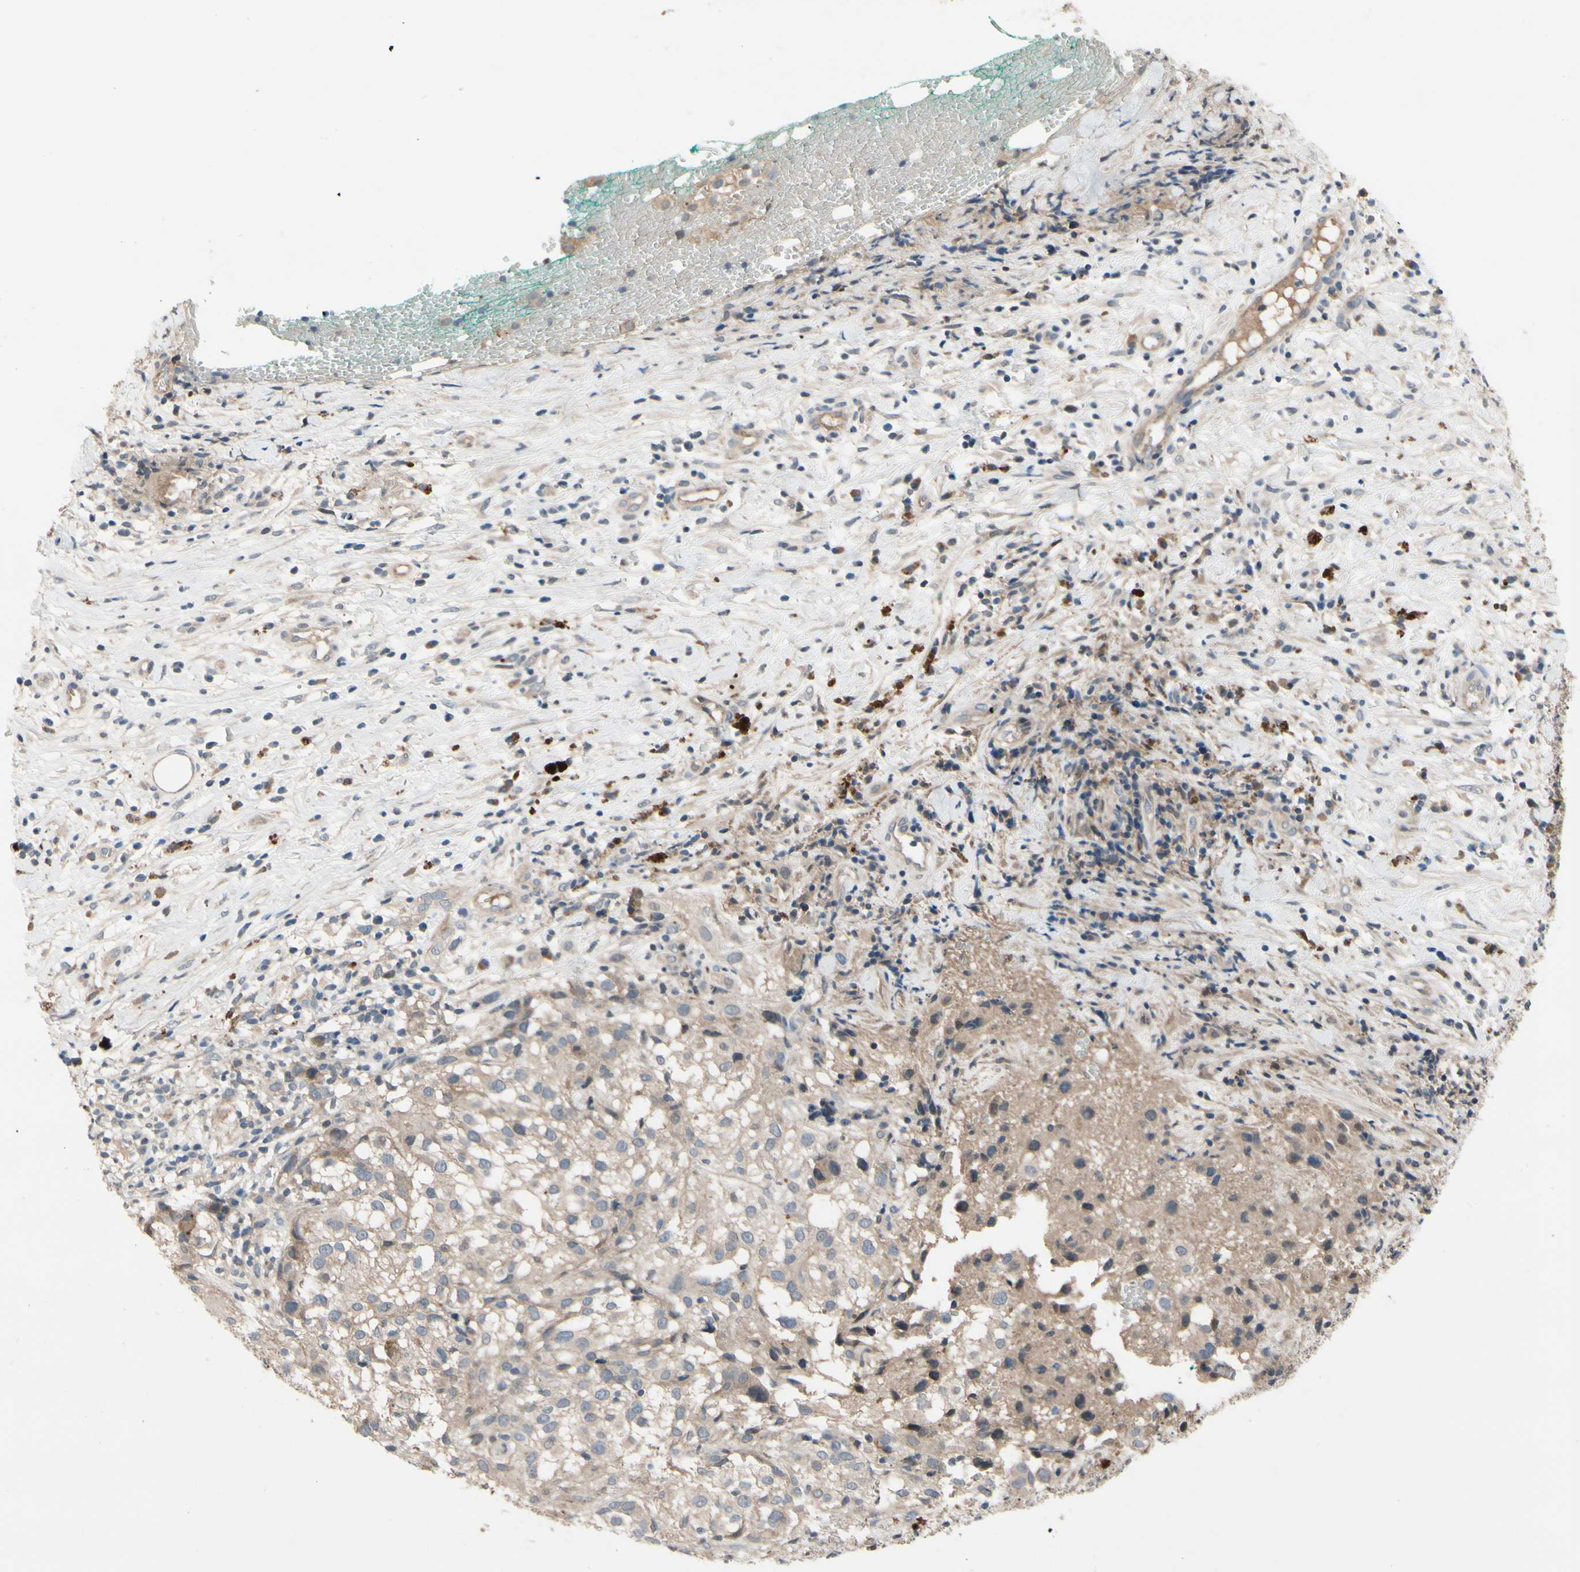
{"staining": {"intensity": "weak", "quantity": "25%-75%", "location": "cytoplasmic/membranous"}, "tissue": "melanoma", "cell_type": "Tumor cells", "image_type": "cancer", "snomed": [{"axis": "morphology", "description": "Necrosis, NOS"}, {"axis": "morphology", "description": "Malignant melanoma, NOS"}, {"axis": "topography", "description": "Skin"}], "caption": "High-magnification brightfield microscopy of melanoma stained with DAB (3,3'-diaminobenzidine) (brown) and counterstained with hematoxylin (blue). tumor cells exhibit weak cytoplasmic/membranous positivity is appreciated in about25%-75% of cells.", "gene": "ICAM5", "patient": {"sex": "female", "age": 87}}